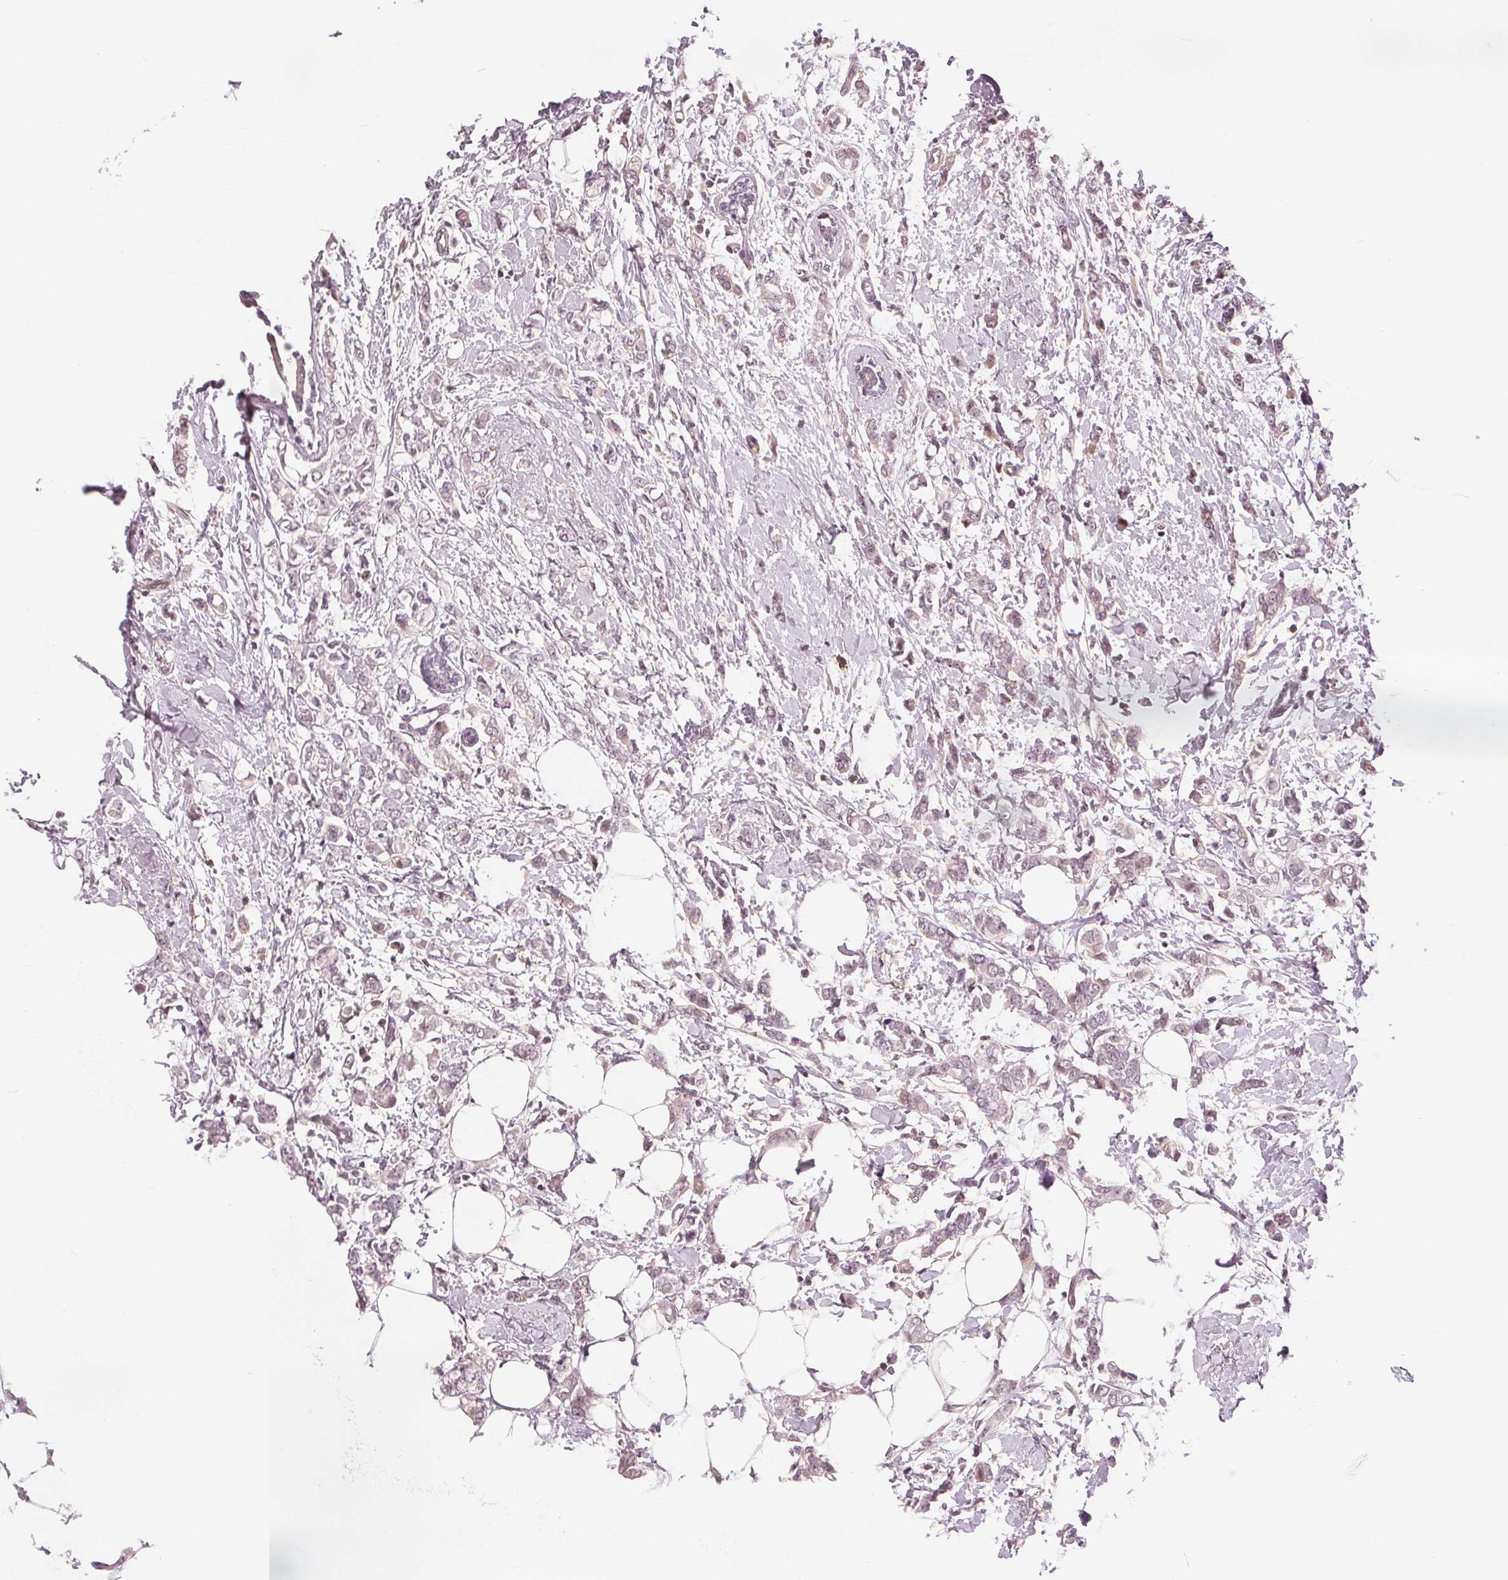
{"staining": {"intensity": "negative", "quantity": "none", "location": "none"}, "tissue": "breast cancer", "cell_type": "Tumor cells", "image_type": "cancer", "snomed": [{"axis": "morphology", "description": "Duct carcinoma"}, {"axis": "topography", "description": "Breast"}], "caption": "Protein analysis of intraductal carcinoma (breast) demonstrates no significant staining in tumor cells.", "gene": "SLC34A1", "patient": {"sex": "female", "age": 40}}